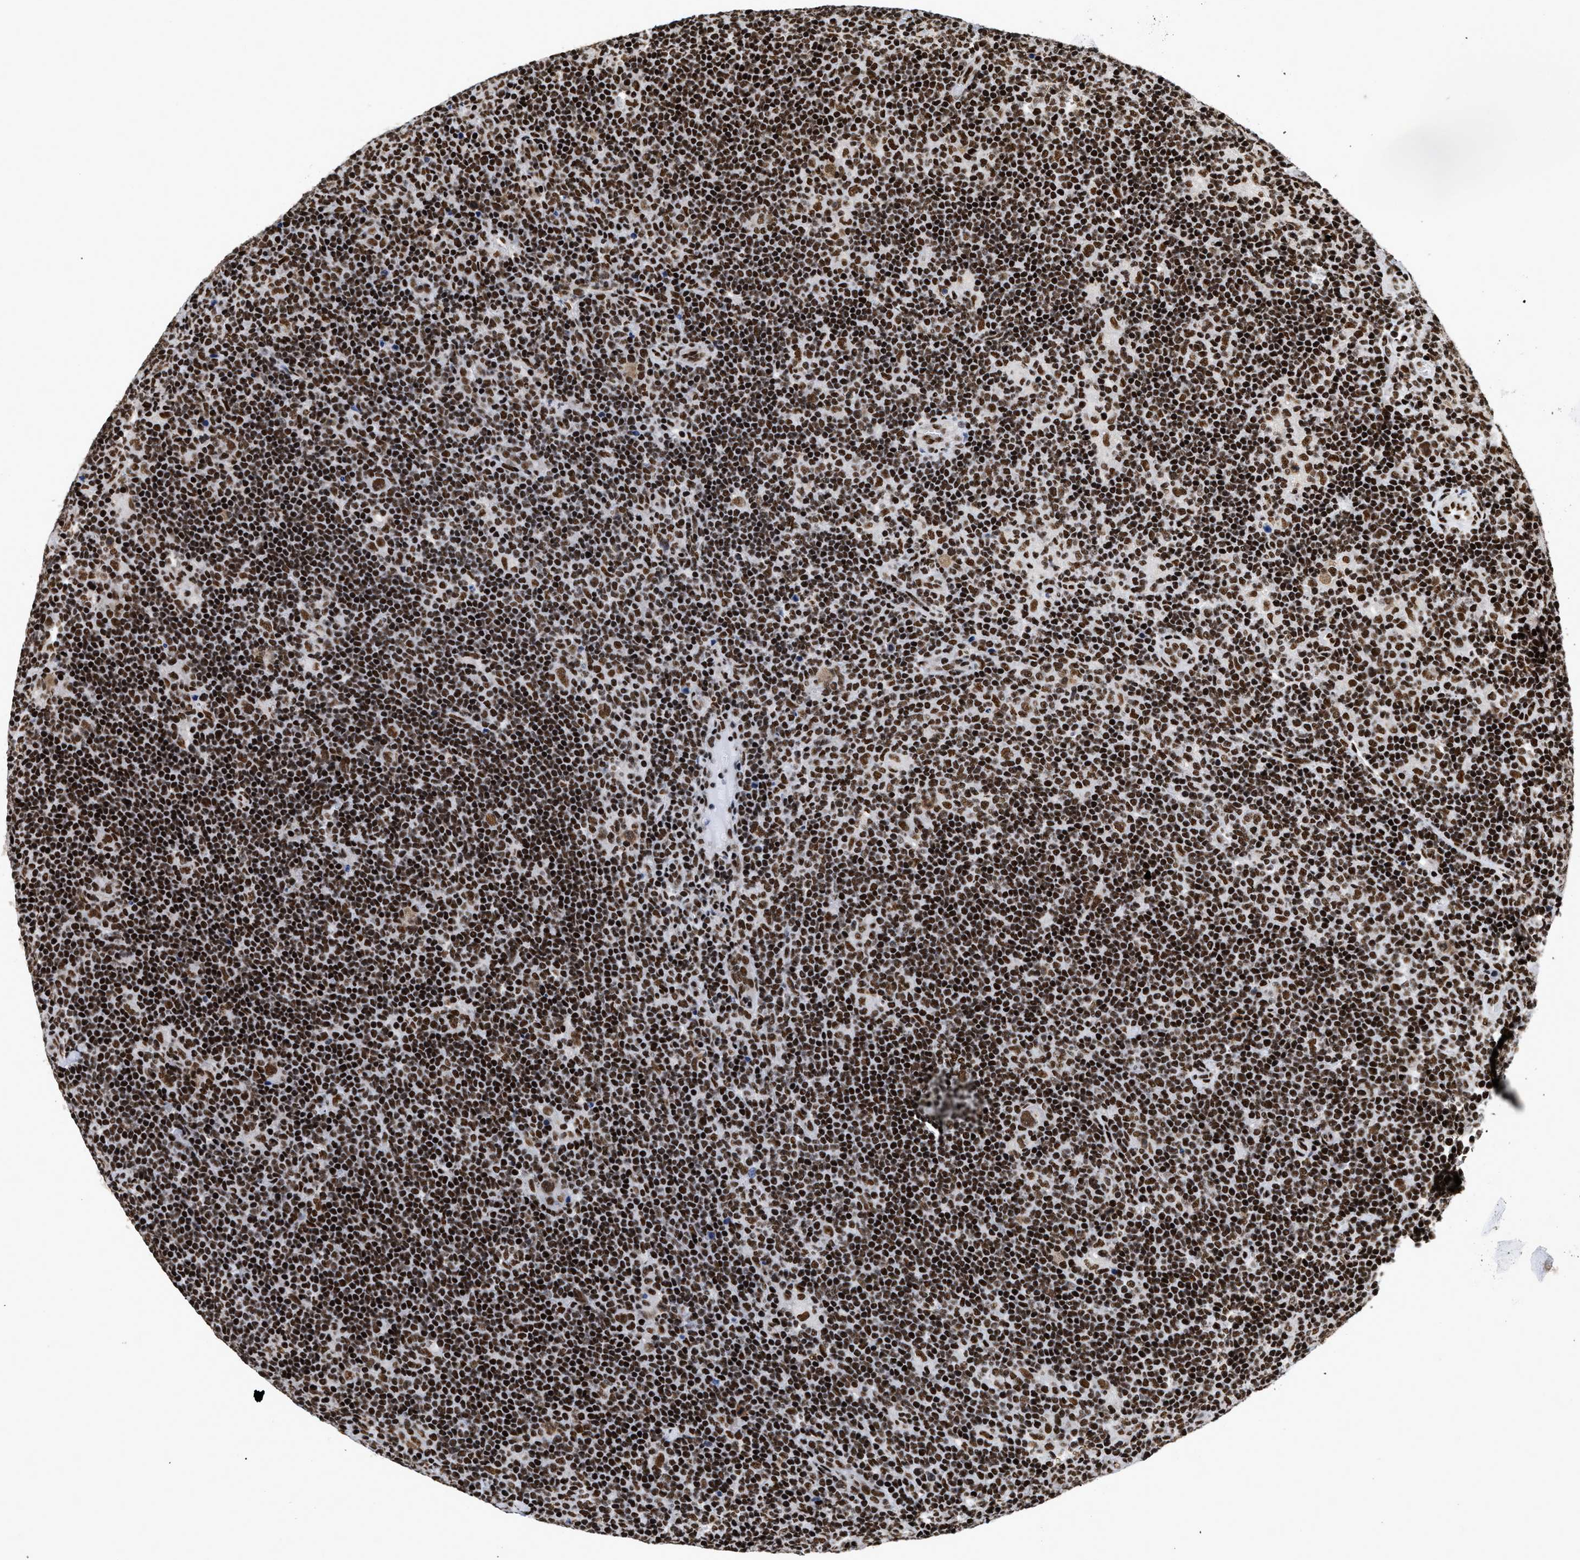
{"staining": {"intensity": "strong", "quantity": ">75%", "location": "nuclear"}, "tissue": "lymphoma", "cell_type": "Tumor cells", "image_type": "cancer", "snomed": [{"axis": "morphology", "description": "Hodgkin's disease, NOS"}, {"axis": "topography", "description": "Lymph node"}], "caption": "Hodgkin's disease stained for a protein displays strong nuclear positivity in tumor cells. (brown staining indicates protein expression, while blue staining denotes nuclei).", "gene": "CREB1", "patient": {"sex": "female", "age": 57}}